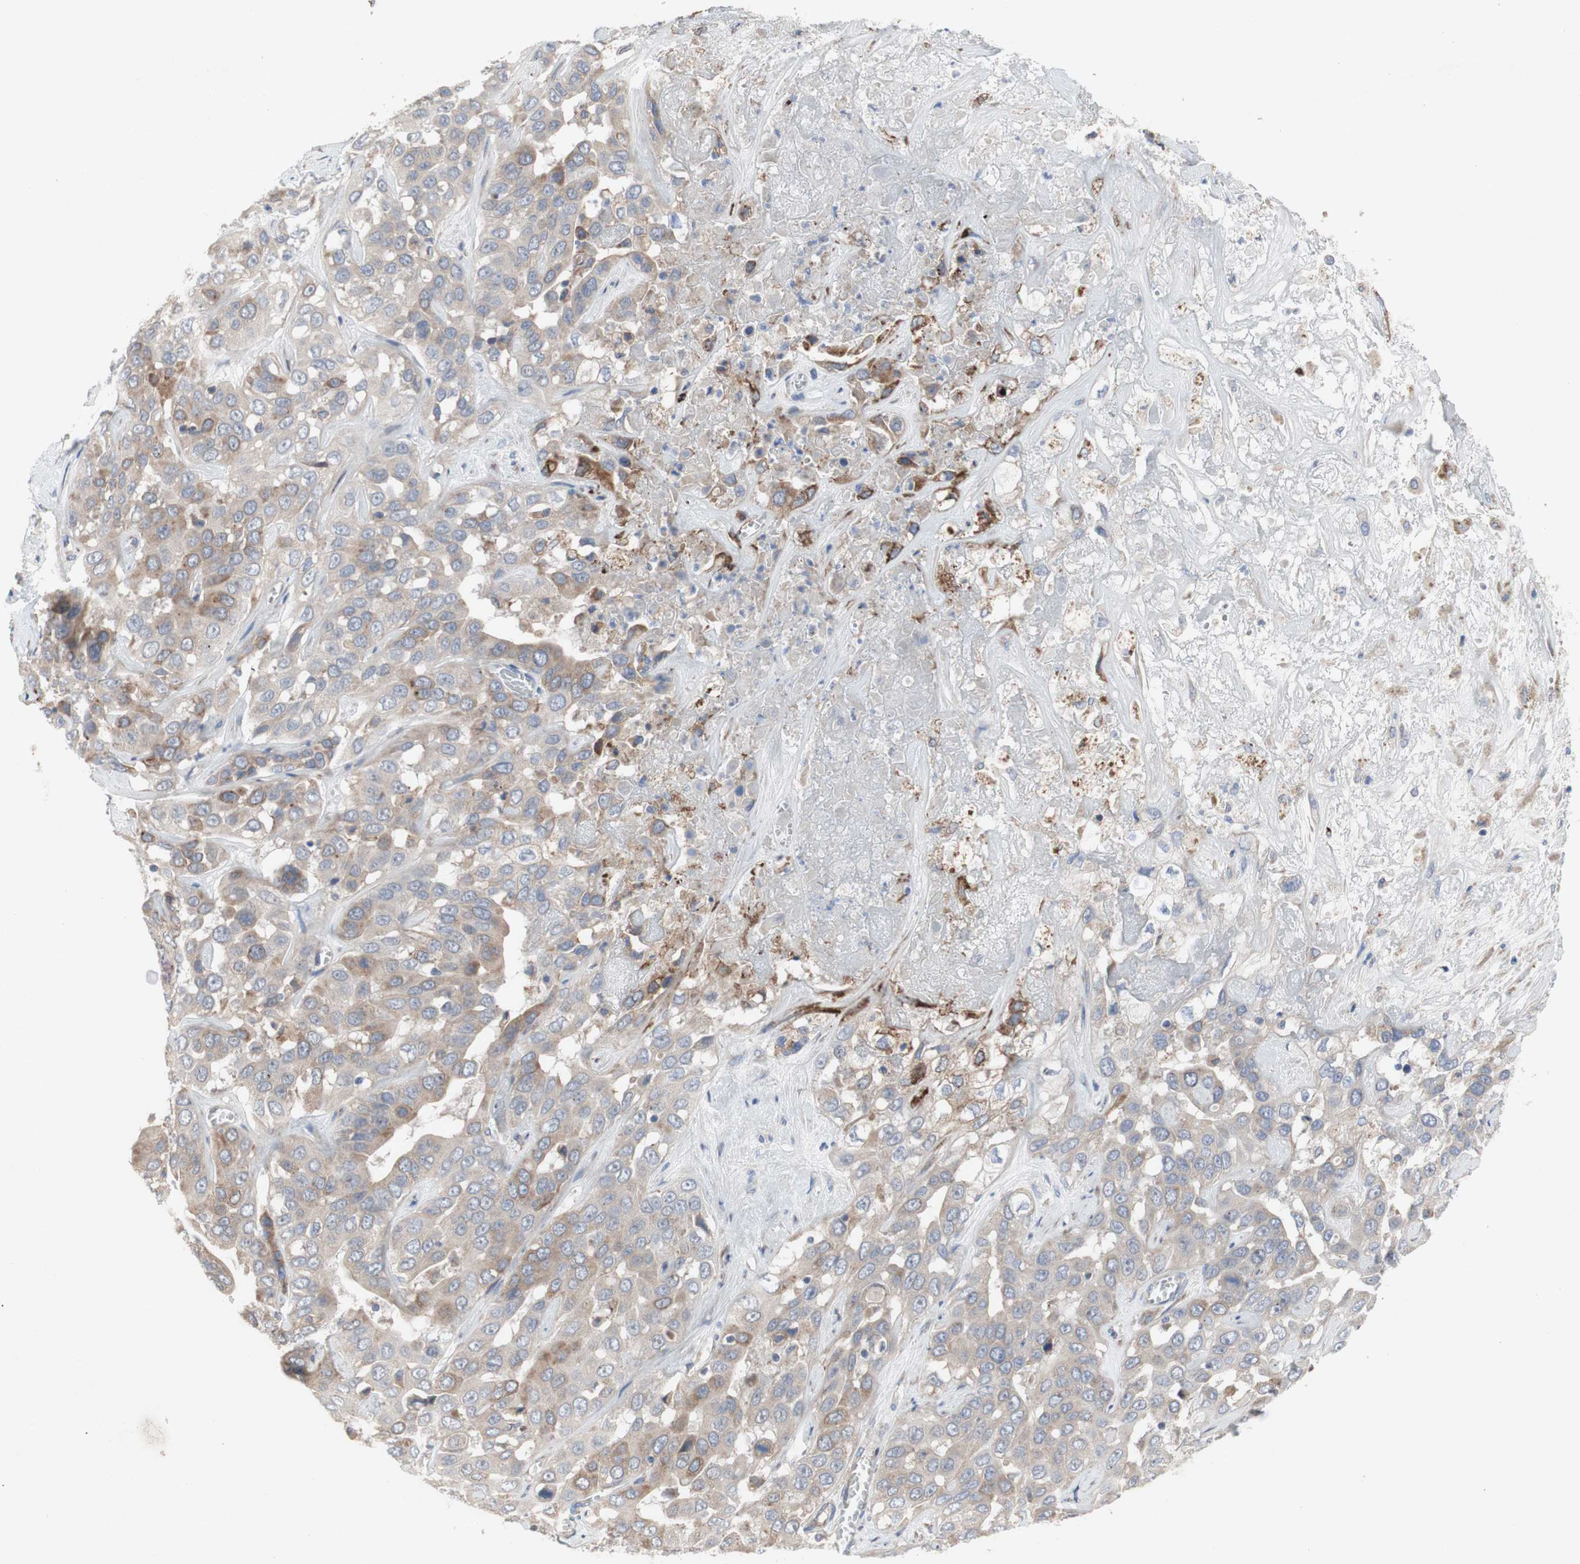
{"staining": {"intensity": "weak", "quantity": ">75%", "location": "cytoplasmic/membranous"}, "tissue": "liver cancer", "cell_type": "Tumor cells", "image_type": "cancer", "snomed": [{"axis": "morphology", "description": "Cholangiocarcinoma"}, {"axis": "topography", "description": "Liver"}], "caption": "Immunohistochemistry (DAB) staining of cholangiocarcinoma (liver) demonstrates weak cytoplasmic/membranous protein staining in approximately >75% of tumor cells. The protein of interest is shown in brown color, while the nuclei are stained blue.", "gene": "TTC14", "patient": {"sex": "female", "age": 52}}